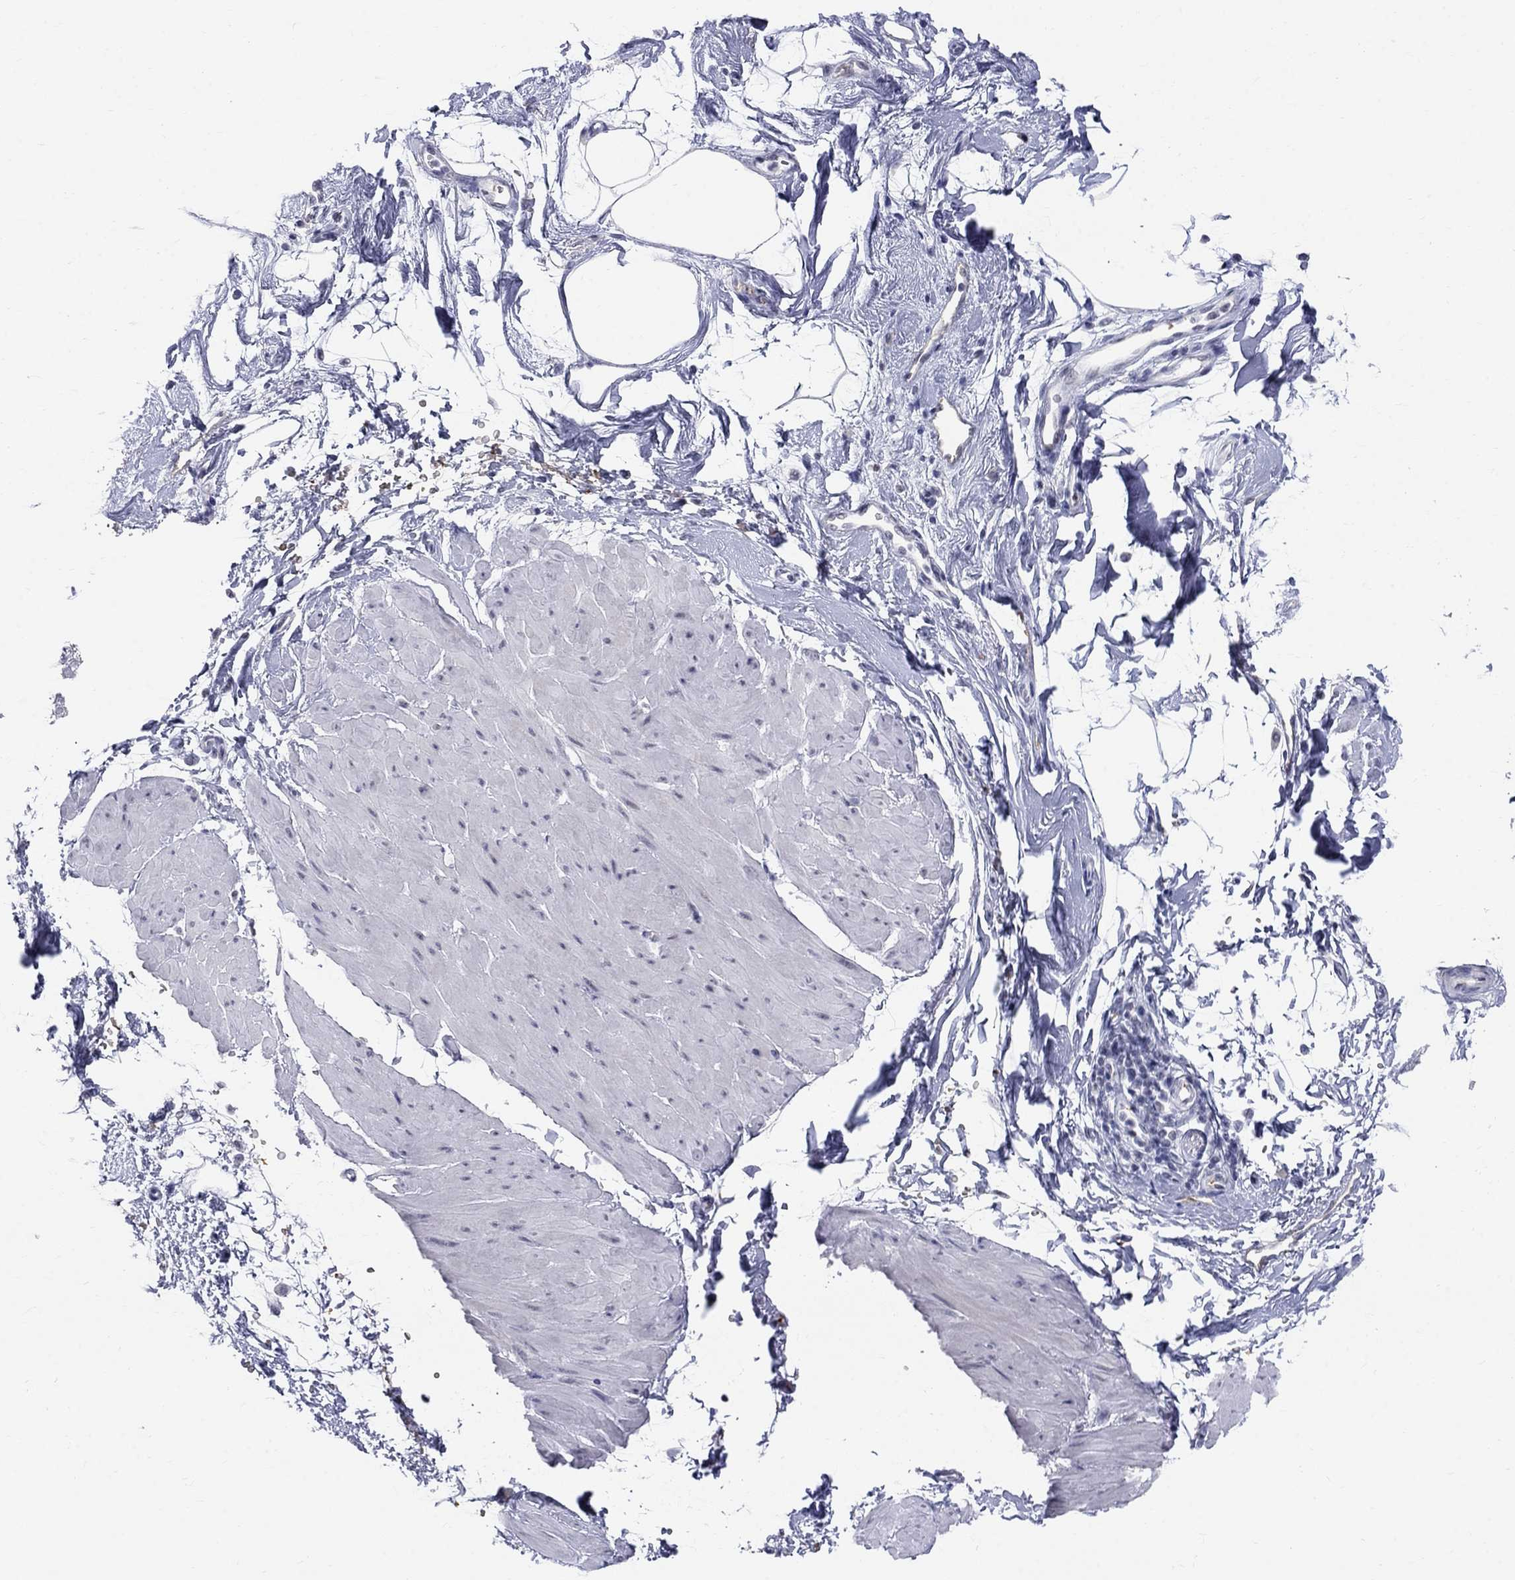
{"staining": {"intensity": "negative", "quantity": "none", "location": "none"}, "tissue": "smooth muscle", "cell_type": "Smooth muscle cells", "image_type": "normal", "snomed": [{"axis": "morphology", "description": "Normal tissue, NOS"}, {"axis": "topography", "description": "Adipose tissue"}, {"axis": "topography", "description": "Smooth muscle"}, {"axis": "topography", "description": "Peripheral nerve tissue"}], "caption": "Image shows no protein staining in smooth muscle cells of benign smooth muscle. (DAB immunohistochemistry visualized using brightfield microscopy, high magnification).", "gene": "DMTN", "patient": {"sex": "male", "age": 83}}